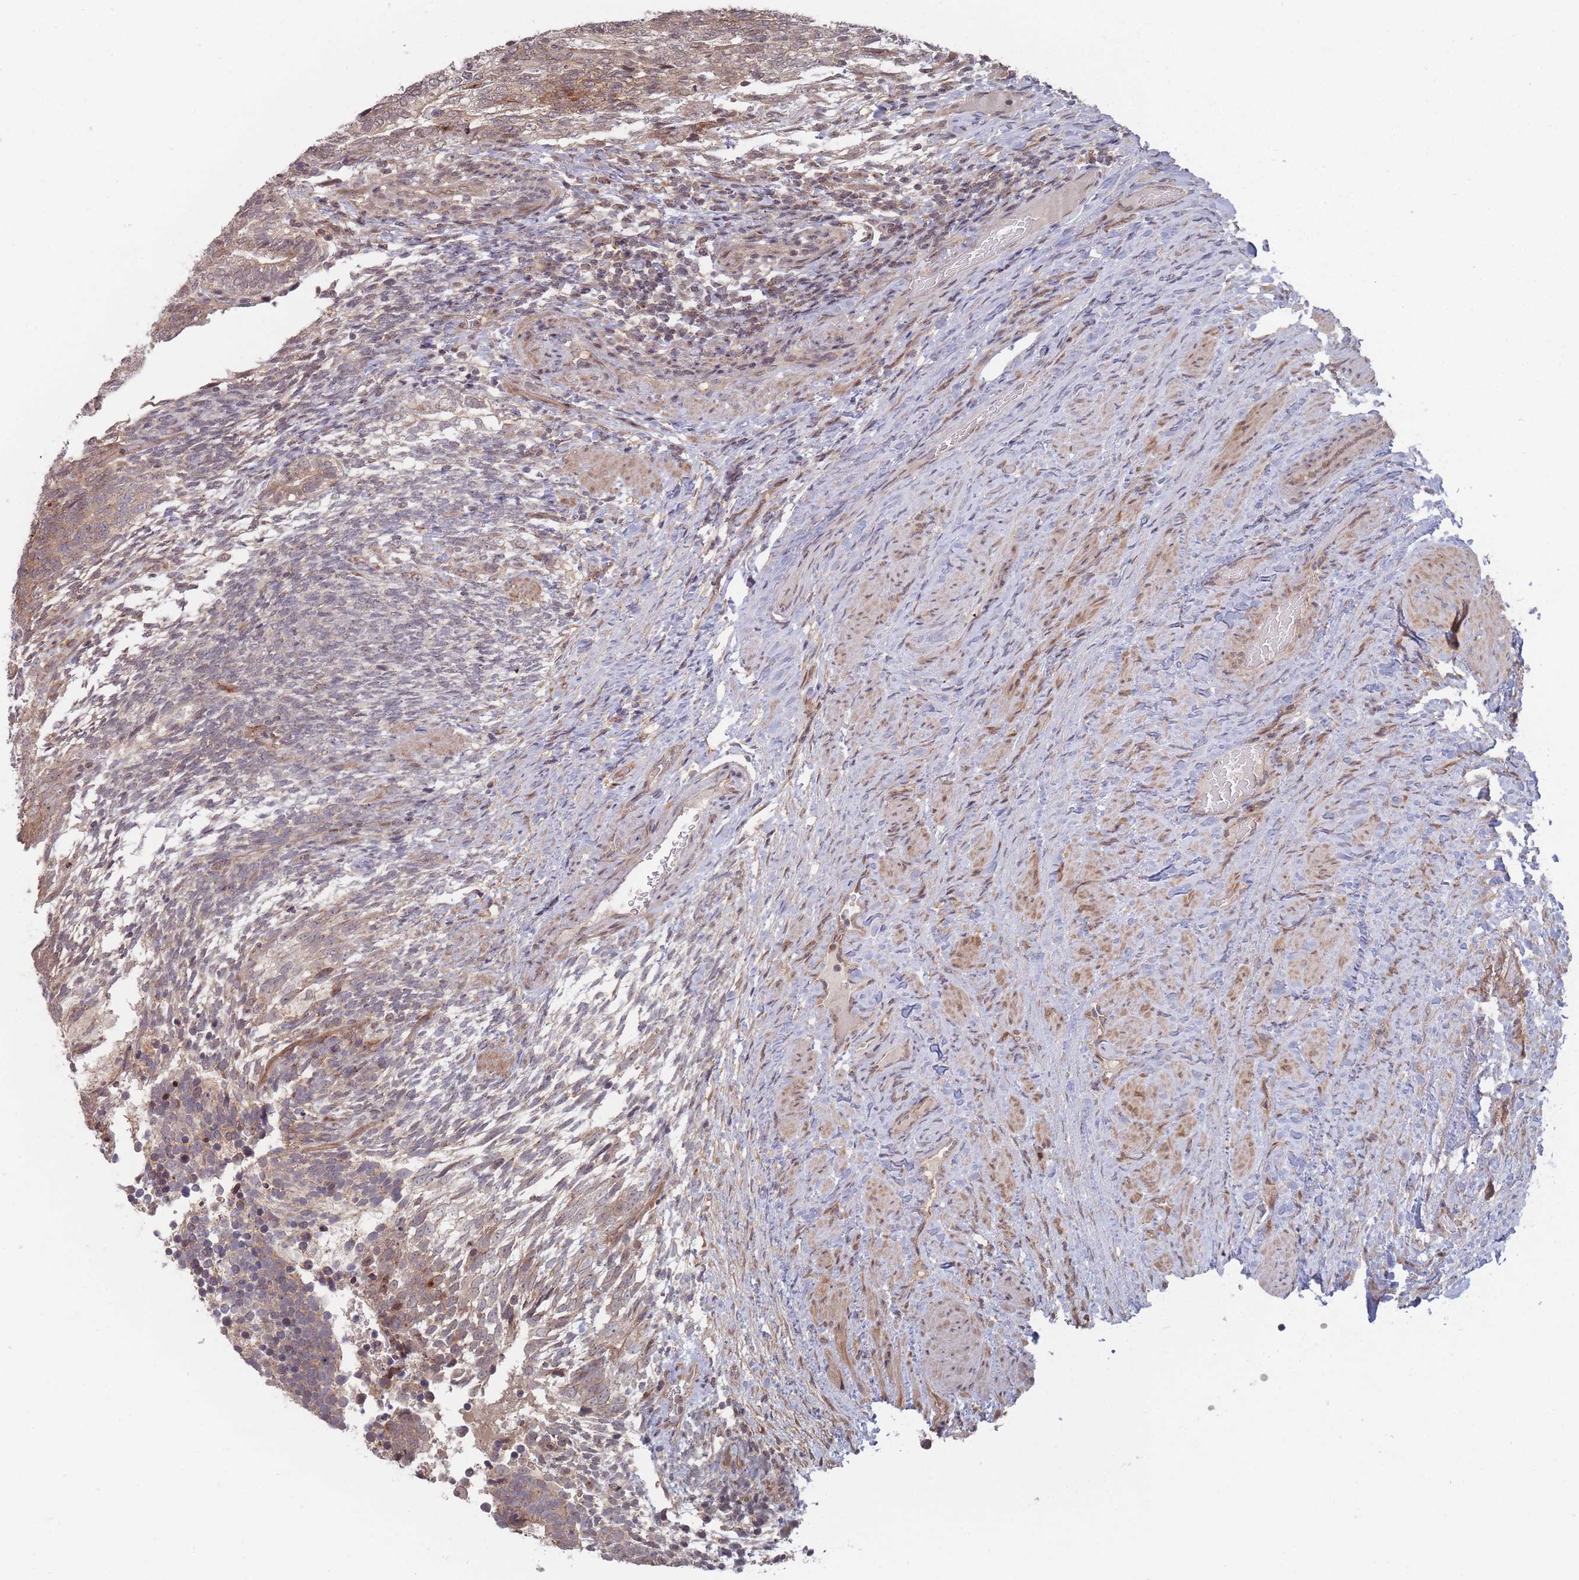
{"staining": {"intensity": "moderate", "quantity": "25%-75%", "location": "cytoplasmic/membranous,nuclear"}, "tissue": "testis cancer", "cell_type": "Tumor cells", "image_type": "cancer", "snomed": [{"axis": "morphology", "description": "Carcinoma, Embryonal, NOS"}, {"axis": "topography", "description": "Testis"}], "caption": "IHC of testis cancer displays medium levels of moderate cytoplasmic/membranous and nuclear positivity in about 25%-75% of tumor cells.", "gene": "CNTRL", "patient": {"sex": "male", "age": 23}}